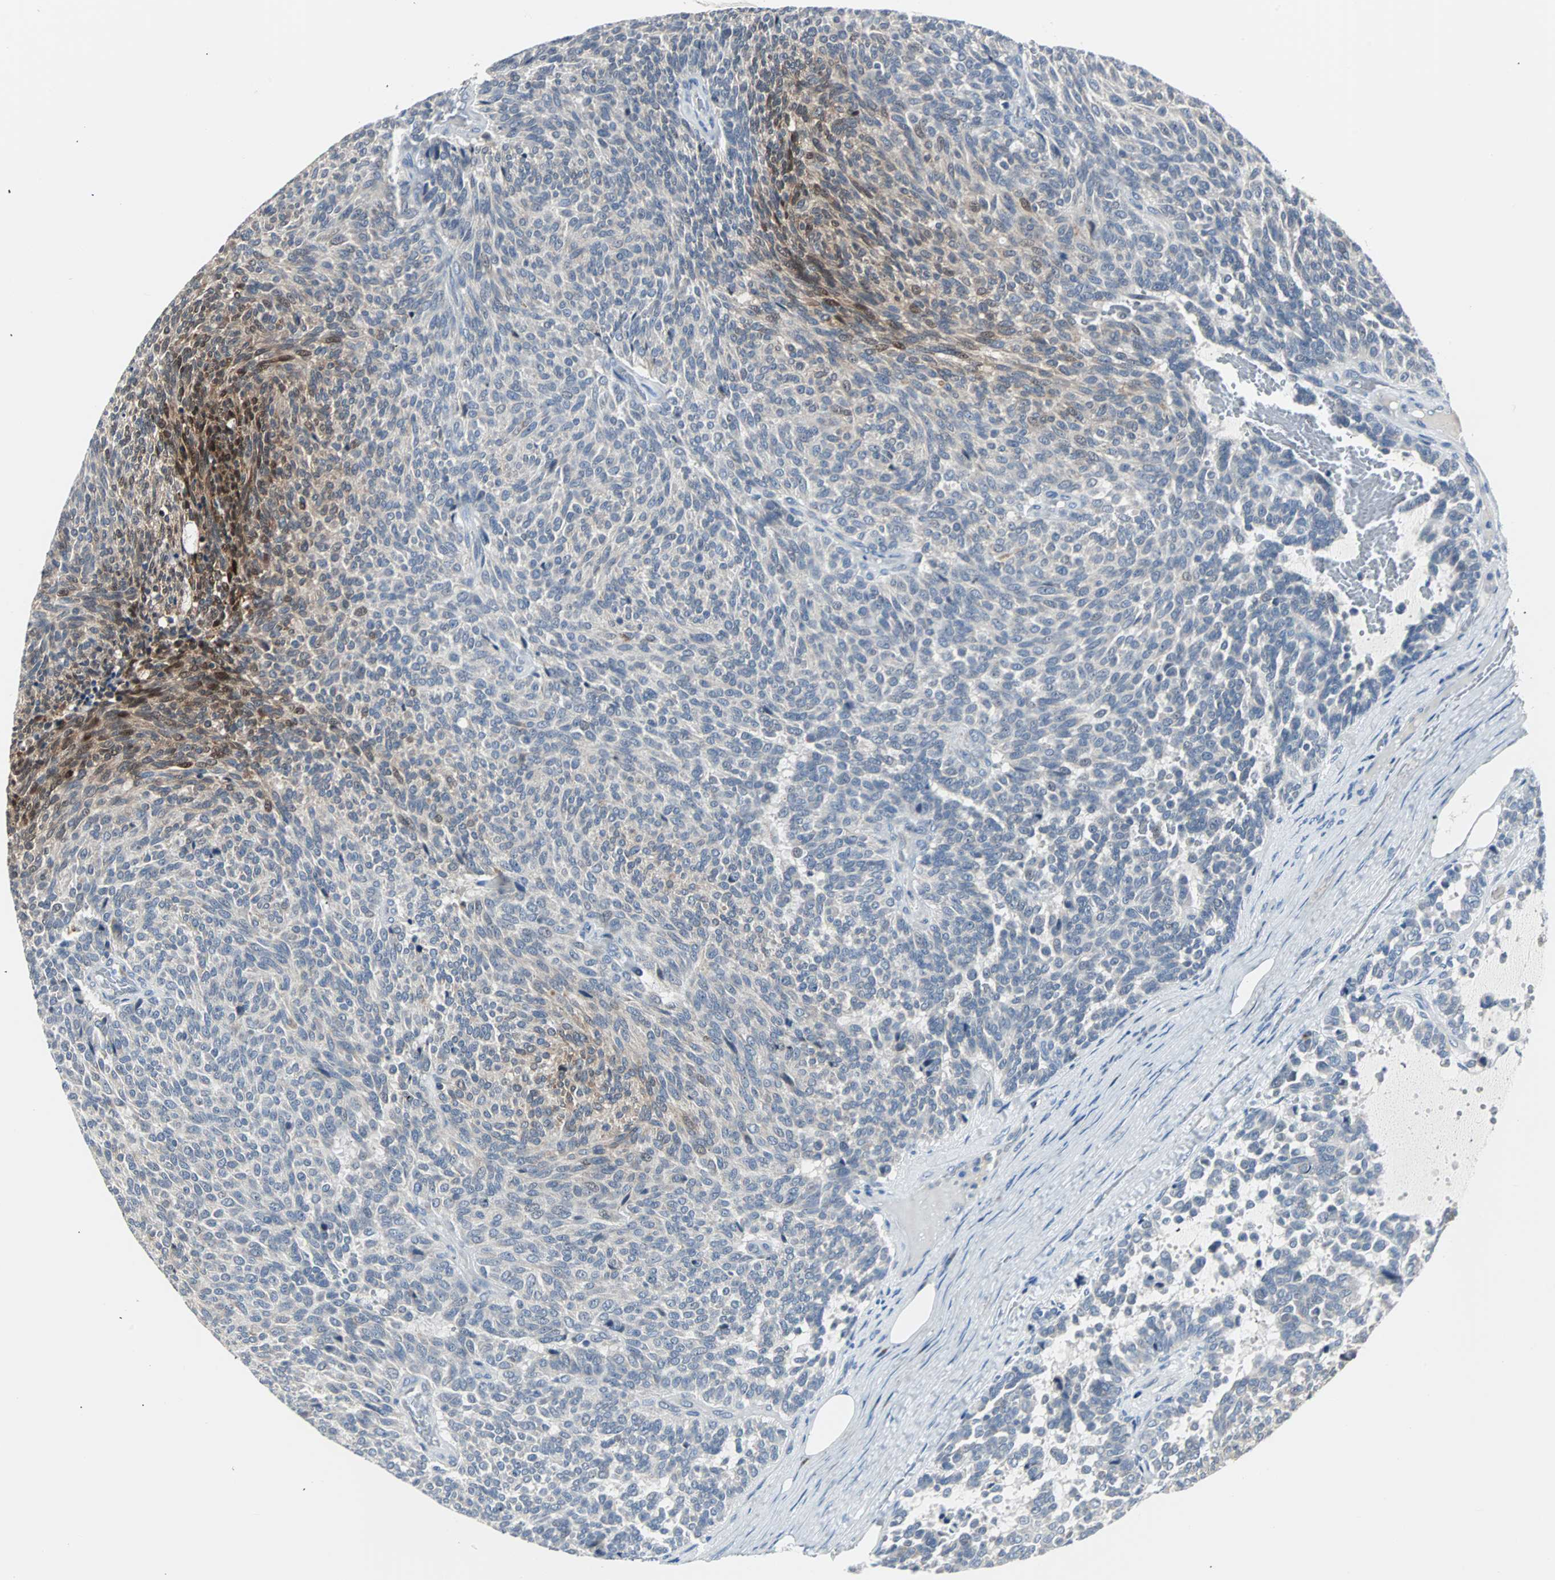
{"staining": {"intensity": "strong", "quantity": "<25%", "location": "nuclear"}, "tissue": "carcinoid", "cell_type": "Tumor cells", "image_type": "cancer", "snomed": [{"axis": "morphology", "description": "Carcinoid, malignant, NOS"}, {"axis": "topography", "description": "Pancreas"}], "caption": "Malignant carcinoid was stained to show a protein in brown. There is medium levels of strong nuclear positivity in approximately <25% of tumor cells.", "gene": "SOX30", "patient": {"sex": "female", "age": 54}}